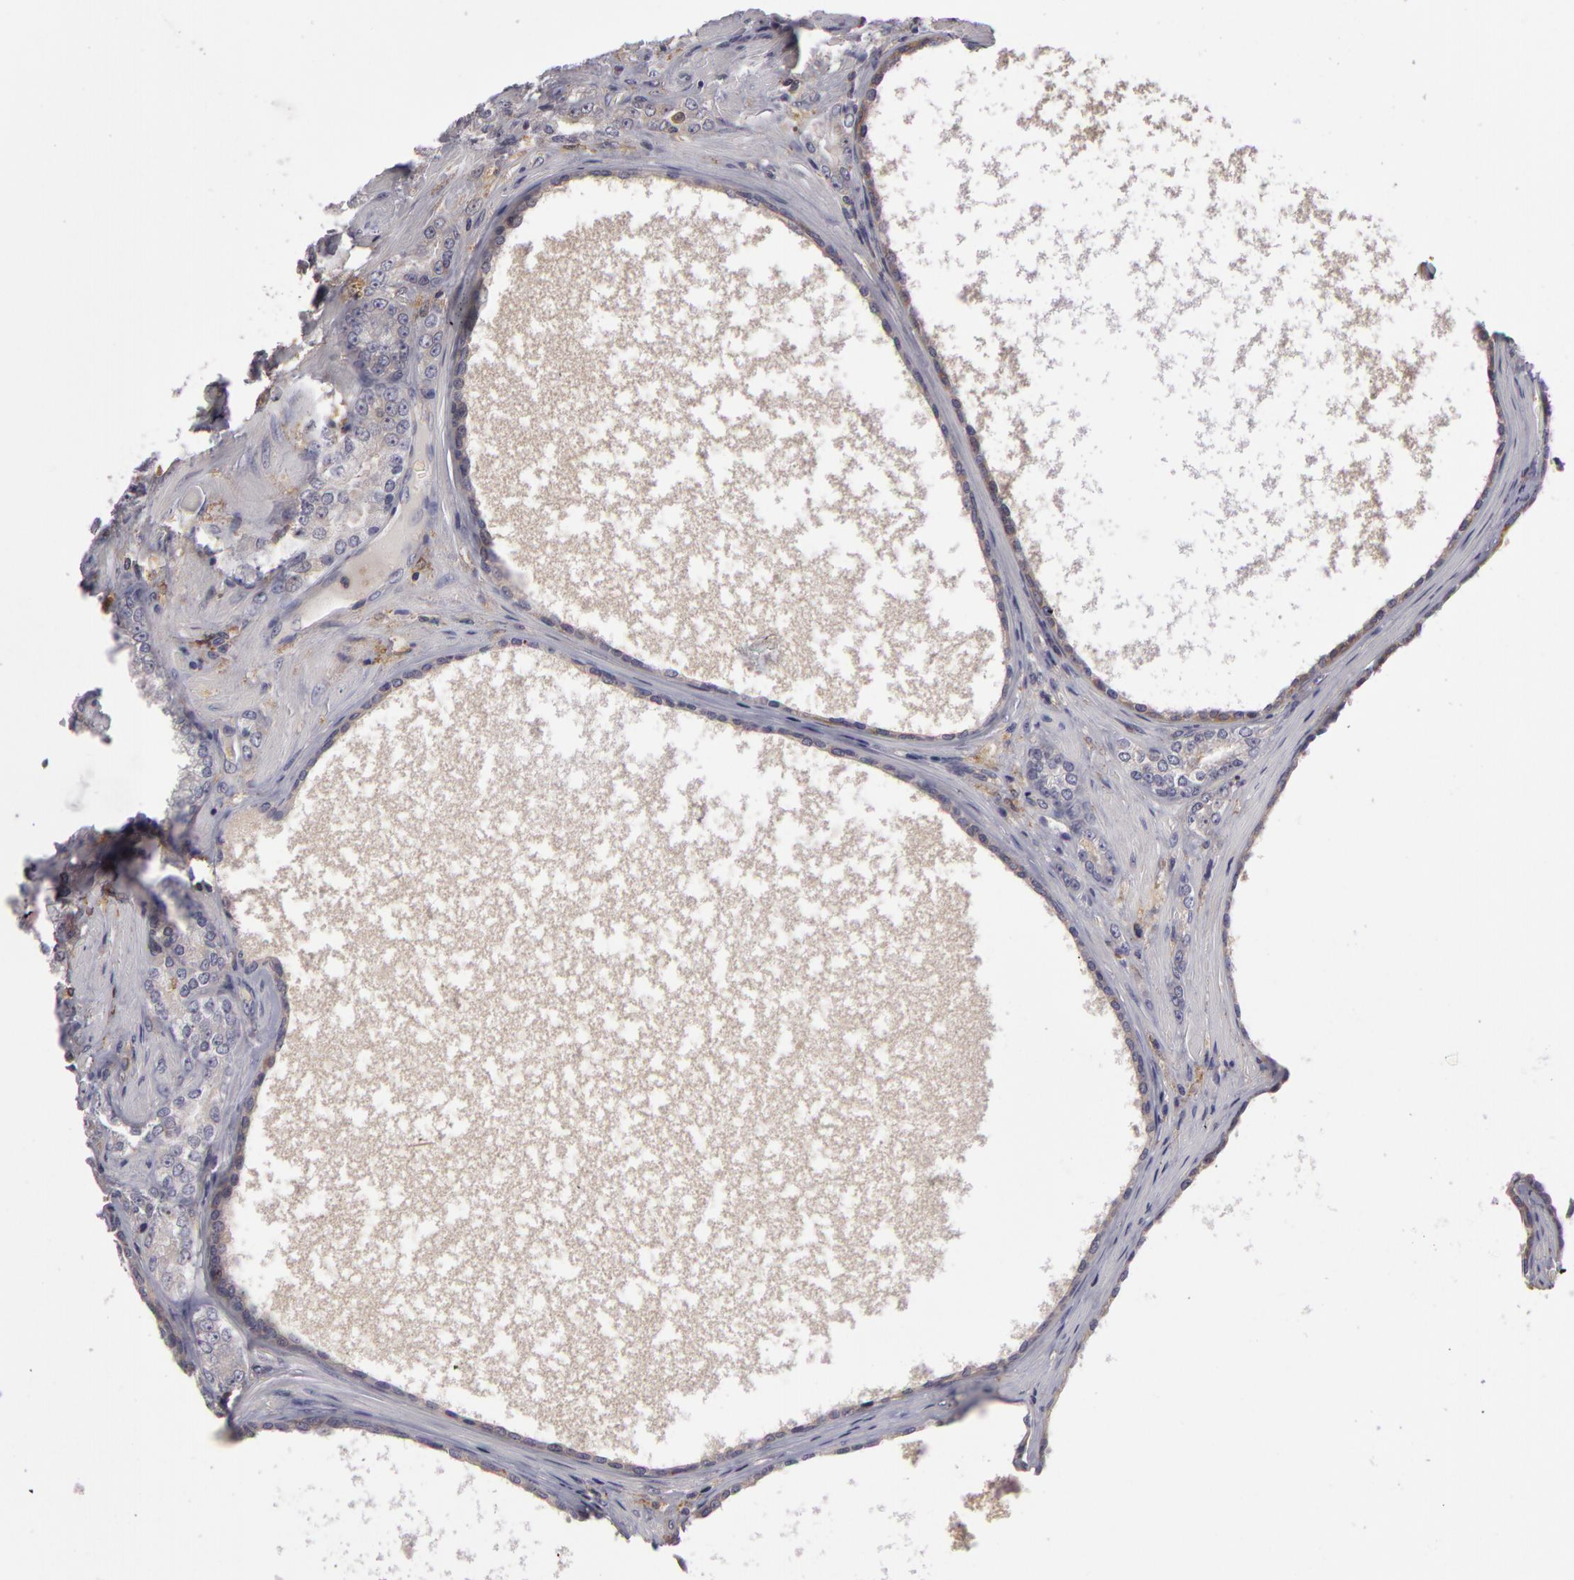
{"staining": {"intensity": "negative", "quantity": "none", "location": "none"}, "tissue": "prostate cancer", "cell_type": "Tumor cells", "image_type": "cancer", "snomed": [{"axis": "morphology", "description": "Adenocarcinoma, High grade"}, {"axis": "topography", "description": "Prostate"}], "caption": "DAB immunohistochemical staining of prostate cancer (adenocarcinoma (high-grade)) displays no significant positivity in tumor cells.", "gene": "GNPDA1", "patient": {"sex": "male", "age": 71}}